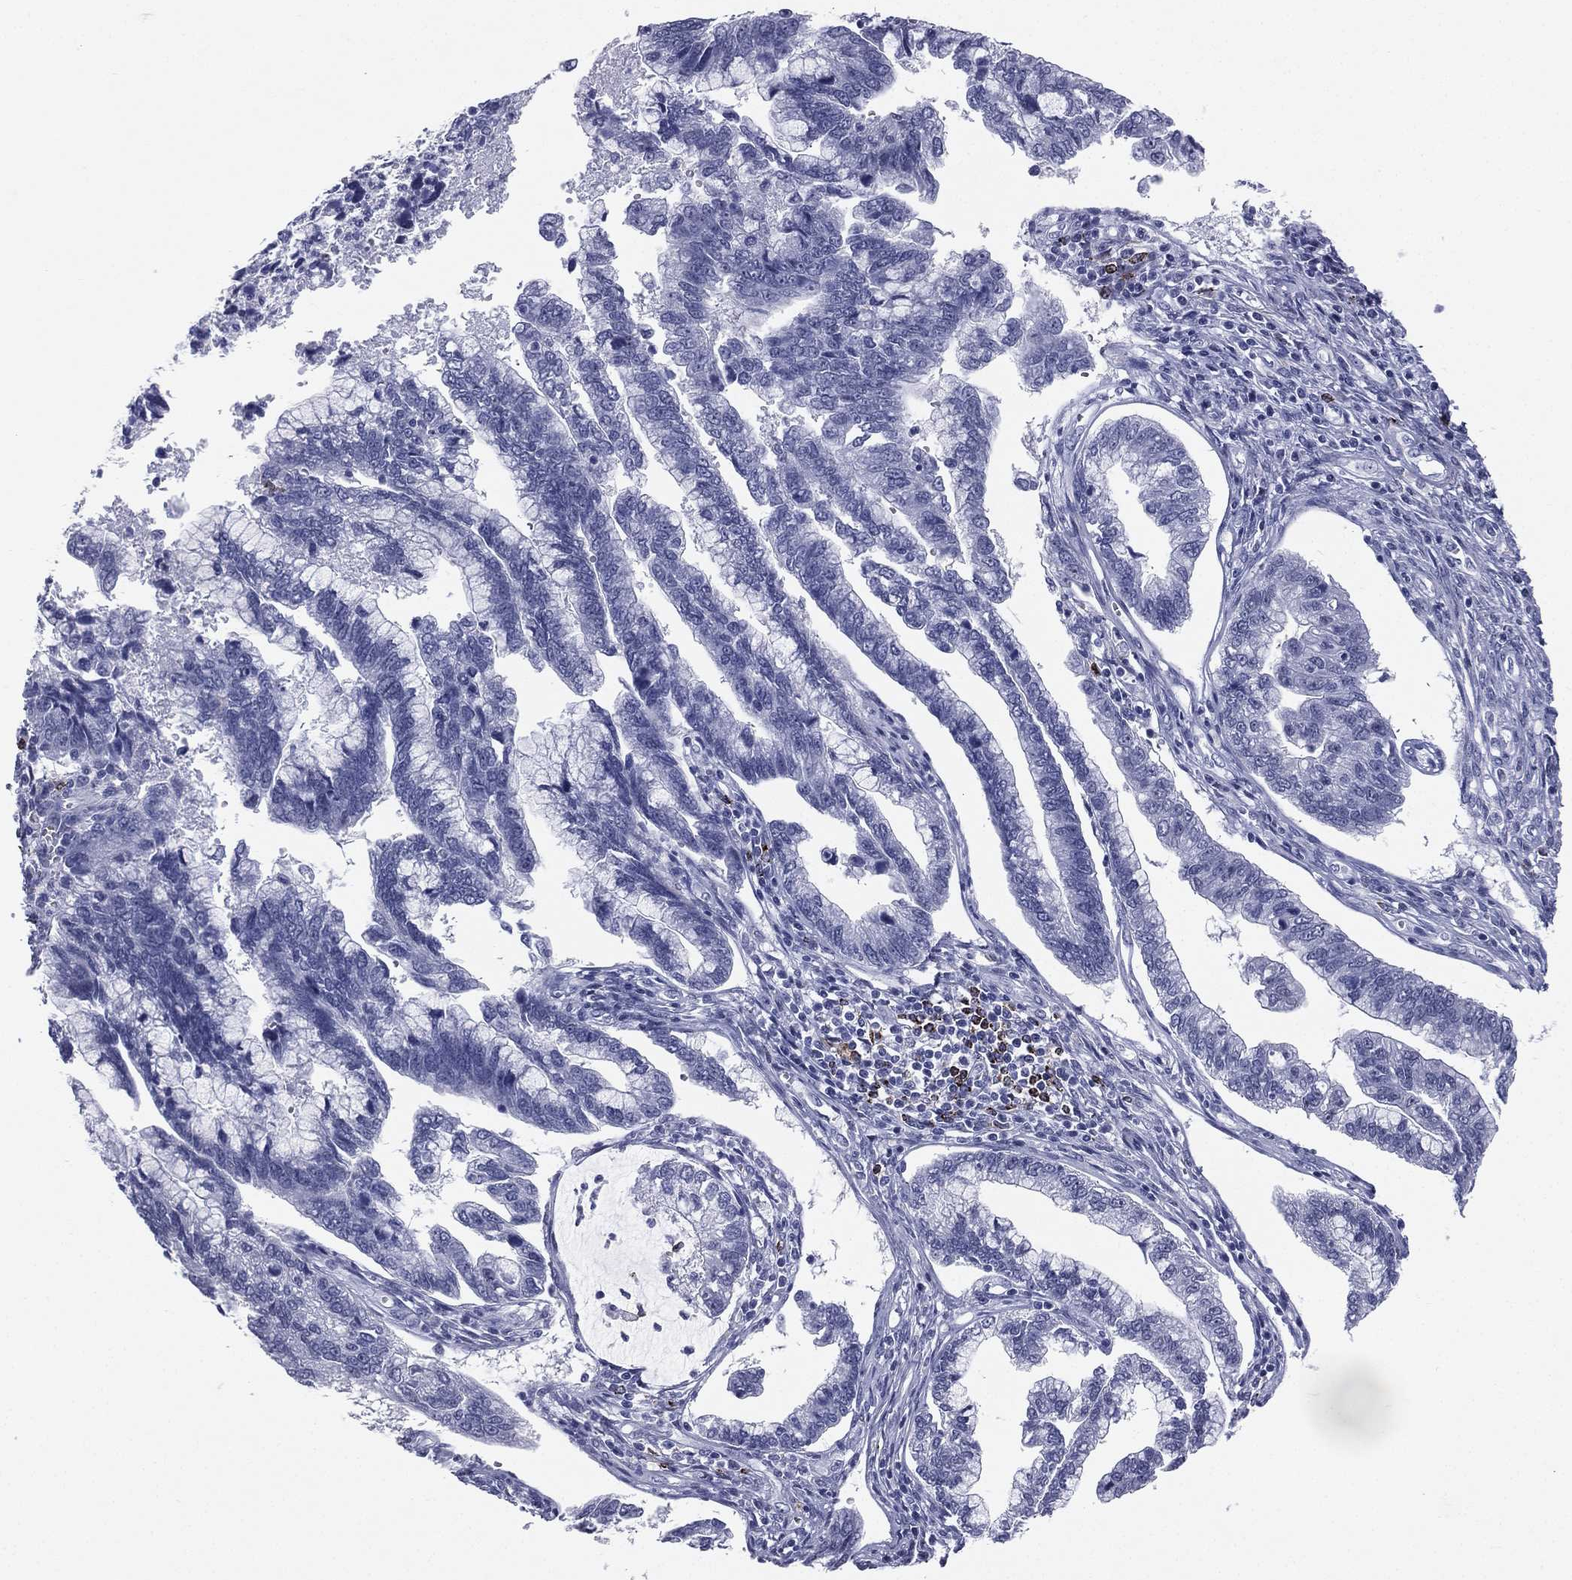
{"staining": {"intensity": "negative", "quantity": "none", "location": "none"}, "tissue": "cervical cancer", "cell_type": "Tumor cells", "image_type": "cancer", "snomed": [{"axis": "morphology", "description": "Adenocarcinoma, NOS"}, {"axis": "topography", "description": "Cervix"}], "caption": "High magnification brightfield microscopy of cervical adenocarcinoma stained with DAB (brown) and counterstained with hematoxylin (blue): tumor cells show no significant positivity.", "gene": "HLA-DOA", "patient": {"sex": "female", "age": 44}}